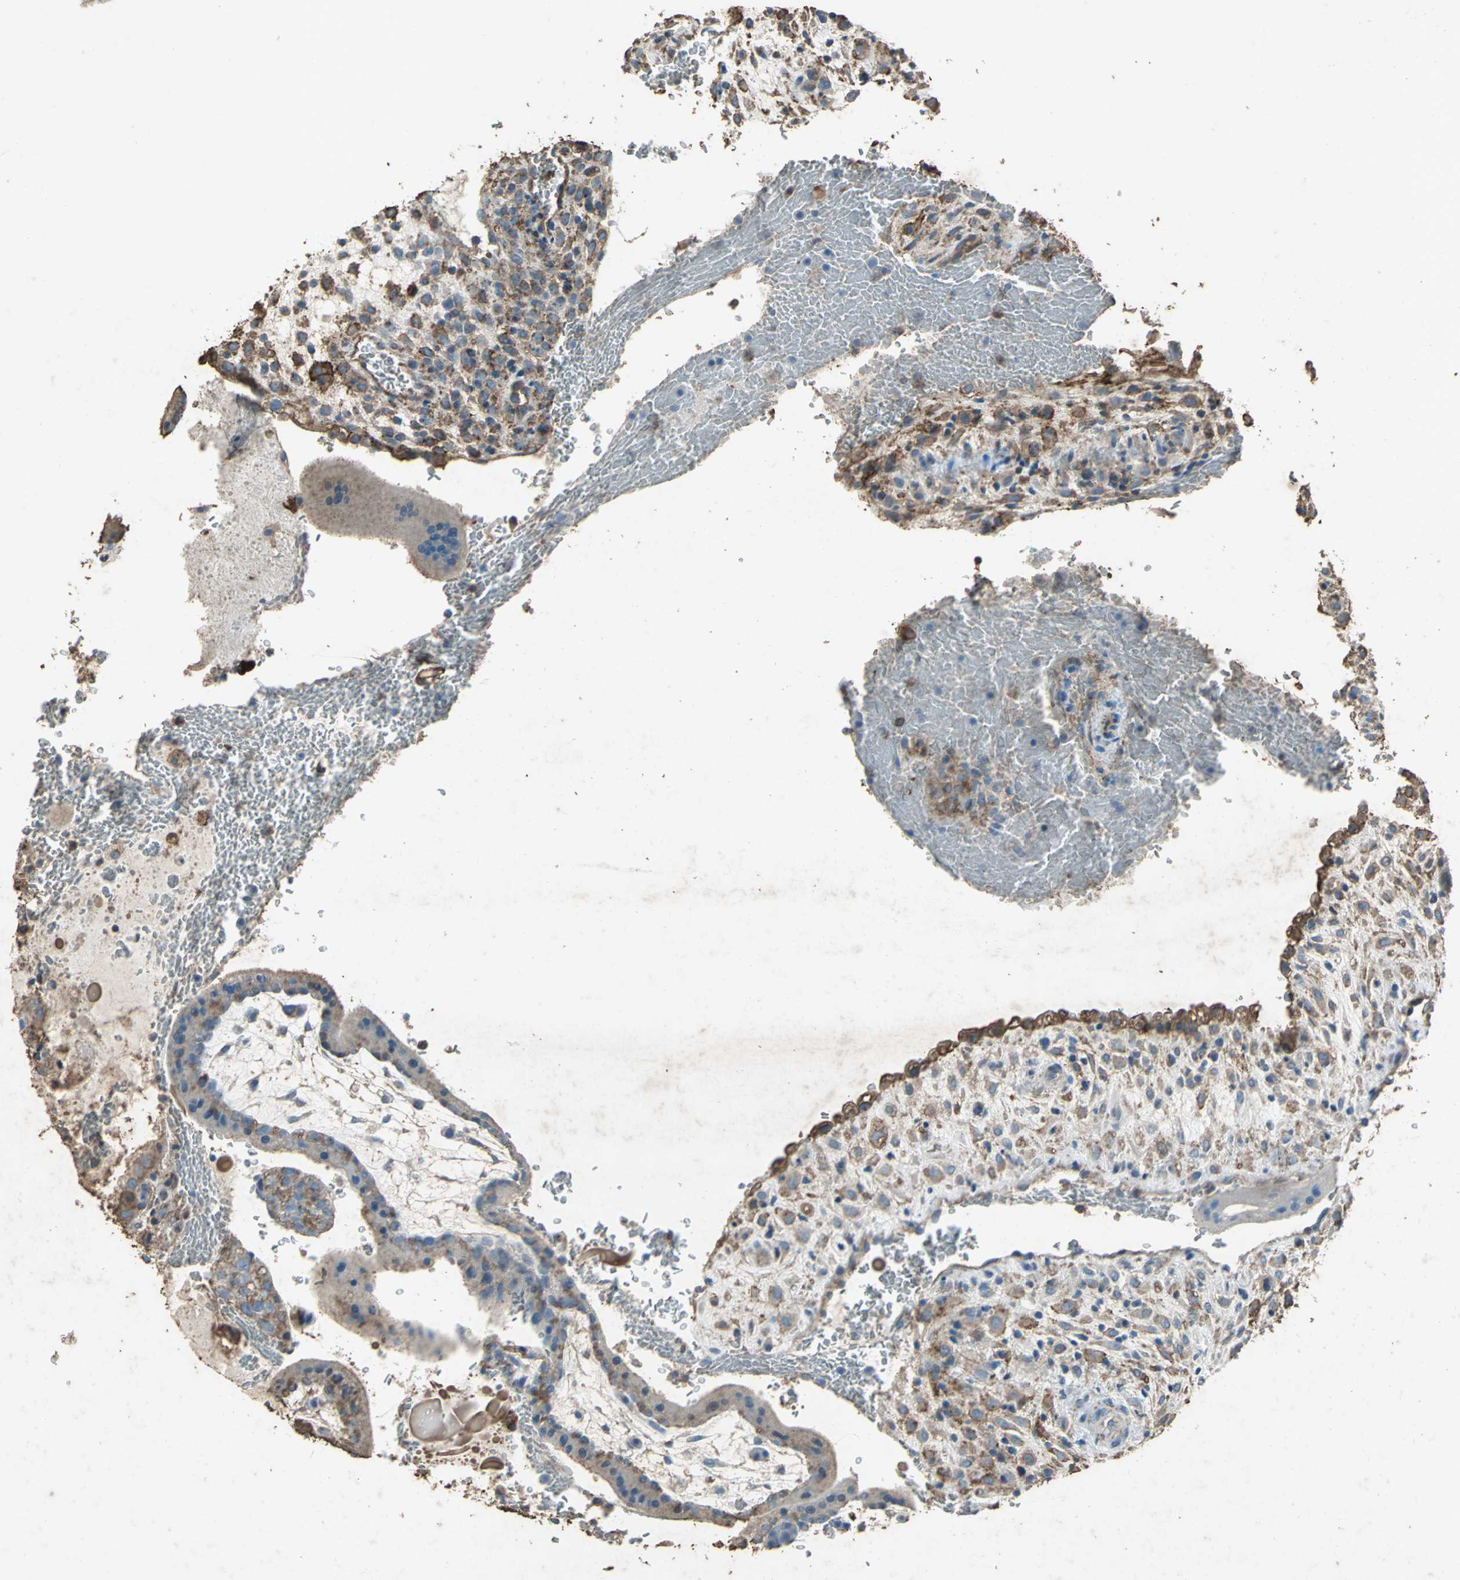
{"staining": {"intensity": "moderate", "quantity": "25%-75%", "location": "cytoplasmic/membranous"}, "tissue": "placenta", "cell_type": "Decidual cells", "image_type": "normal", "snomed": [{"axis": "morphology", "description": "Normal tissue, NOS"}, {"axis": "topography", "description": "Placenta"}], "caption": "Decidual cells show medium levels of moderate cytoplasmic/membranous positivity in approximately 25%-75% of cells in unremarkable human placenta. (Stains: DAB in brown, nuclei in blue, Microscopy: brightfield microscopy at high magnification).", "gene": "CCR6", "patient": {"sex": "female", "age": 35}}